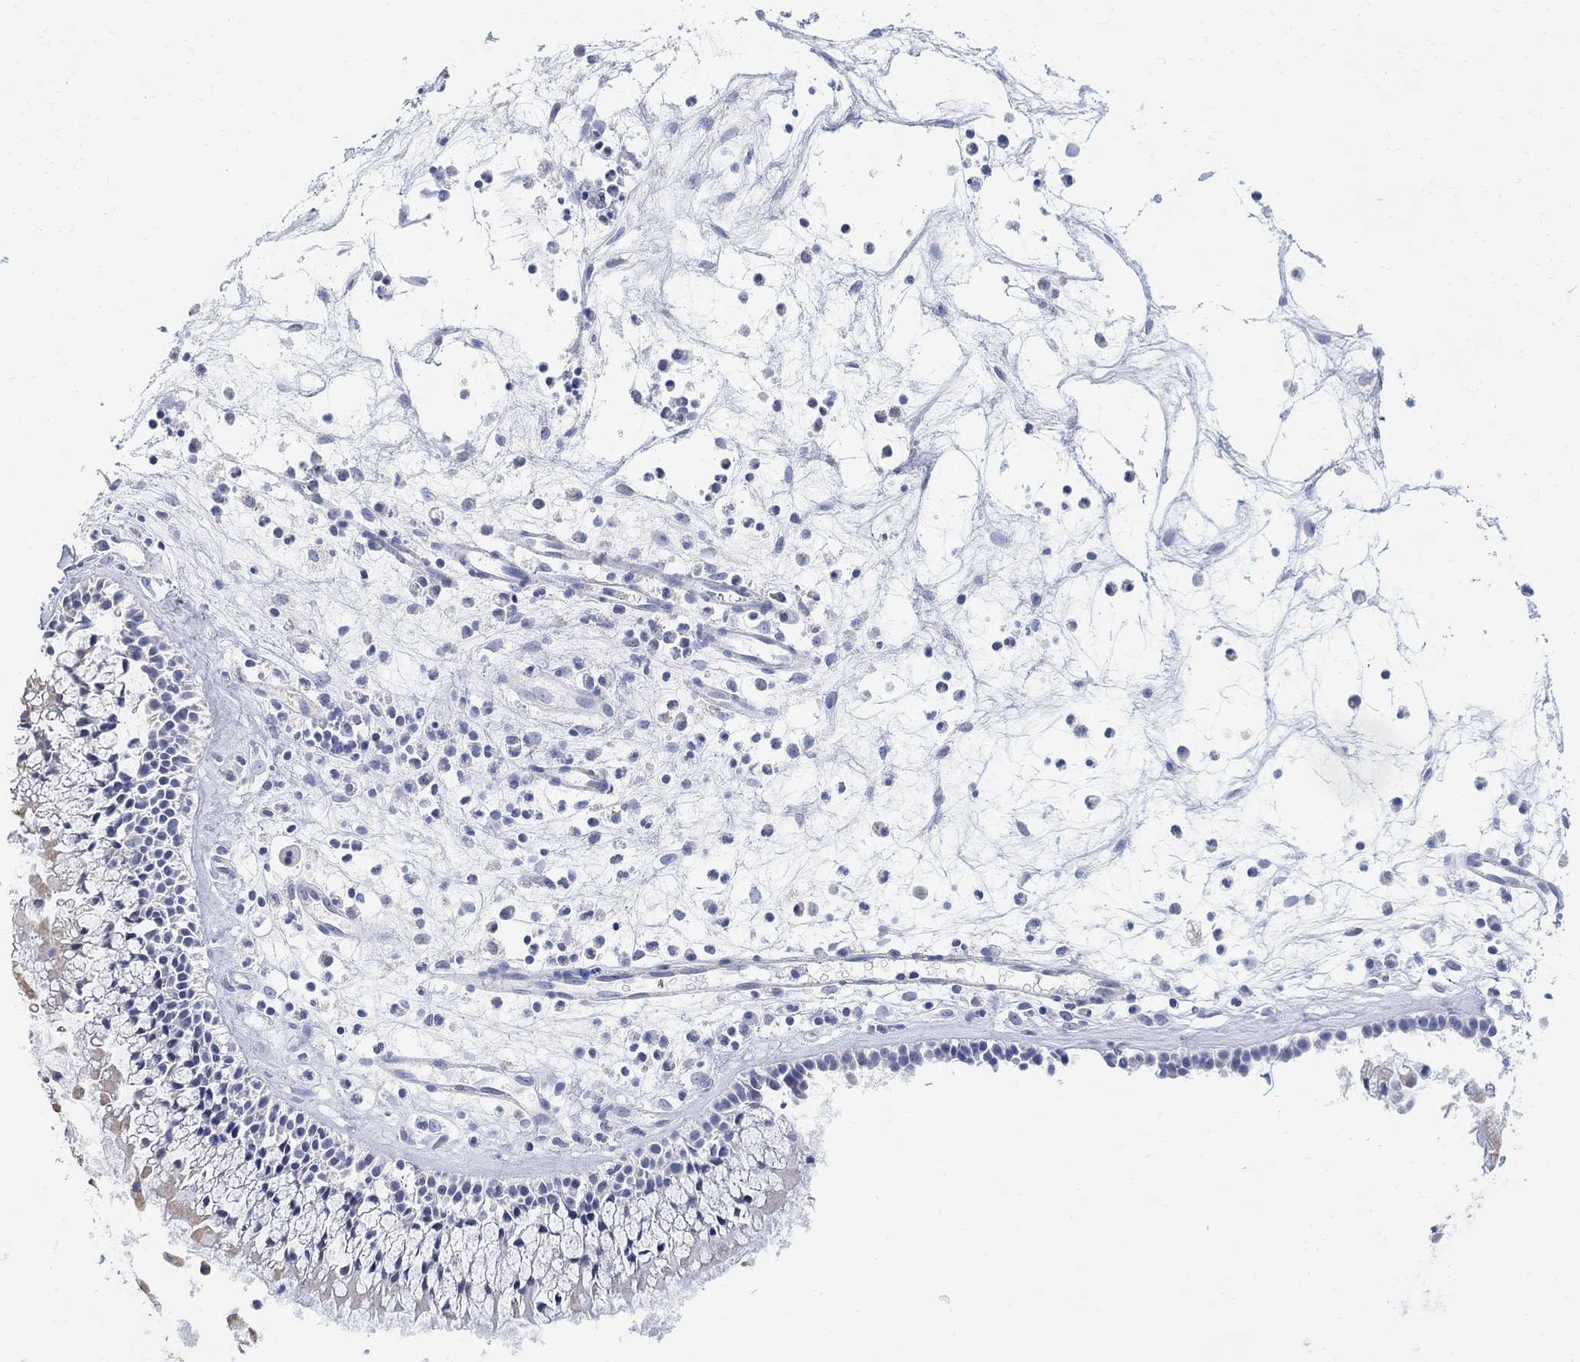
{"staining": {"intensity": "weak", "quantity": "25%-75%", "location": "cytoplasmic/membranous"}, "tissue": "nasopharynx", "cell_type": "Respiratory epithelial cells", "image_type": "normal", "snomed": [{"axis": "morphology", "description": "Normal tissue, NOS"}, {"axis": "topography", "description": "Nasopharynx"}], "caption": "Respiratory epithelial cells exhibit low levels of weak cytoplasmic/membranous staining in approximately 25%-75% of cells in benign human nasopharynx. (IHC, brightfield microscopy, high magnification).", "gene": "SYT12", "patient": {"sex": "female", "age": 47}}